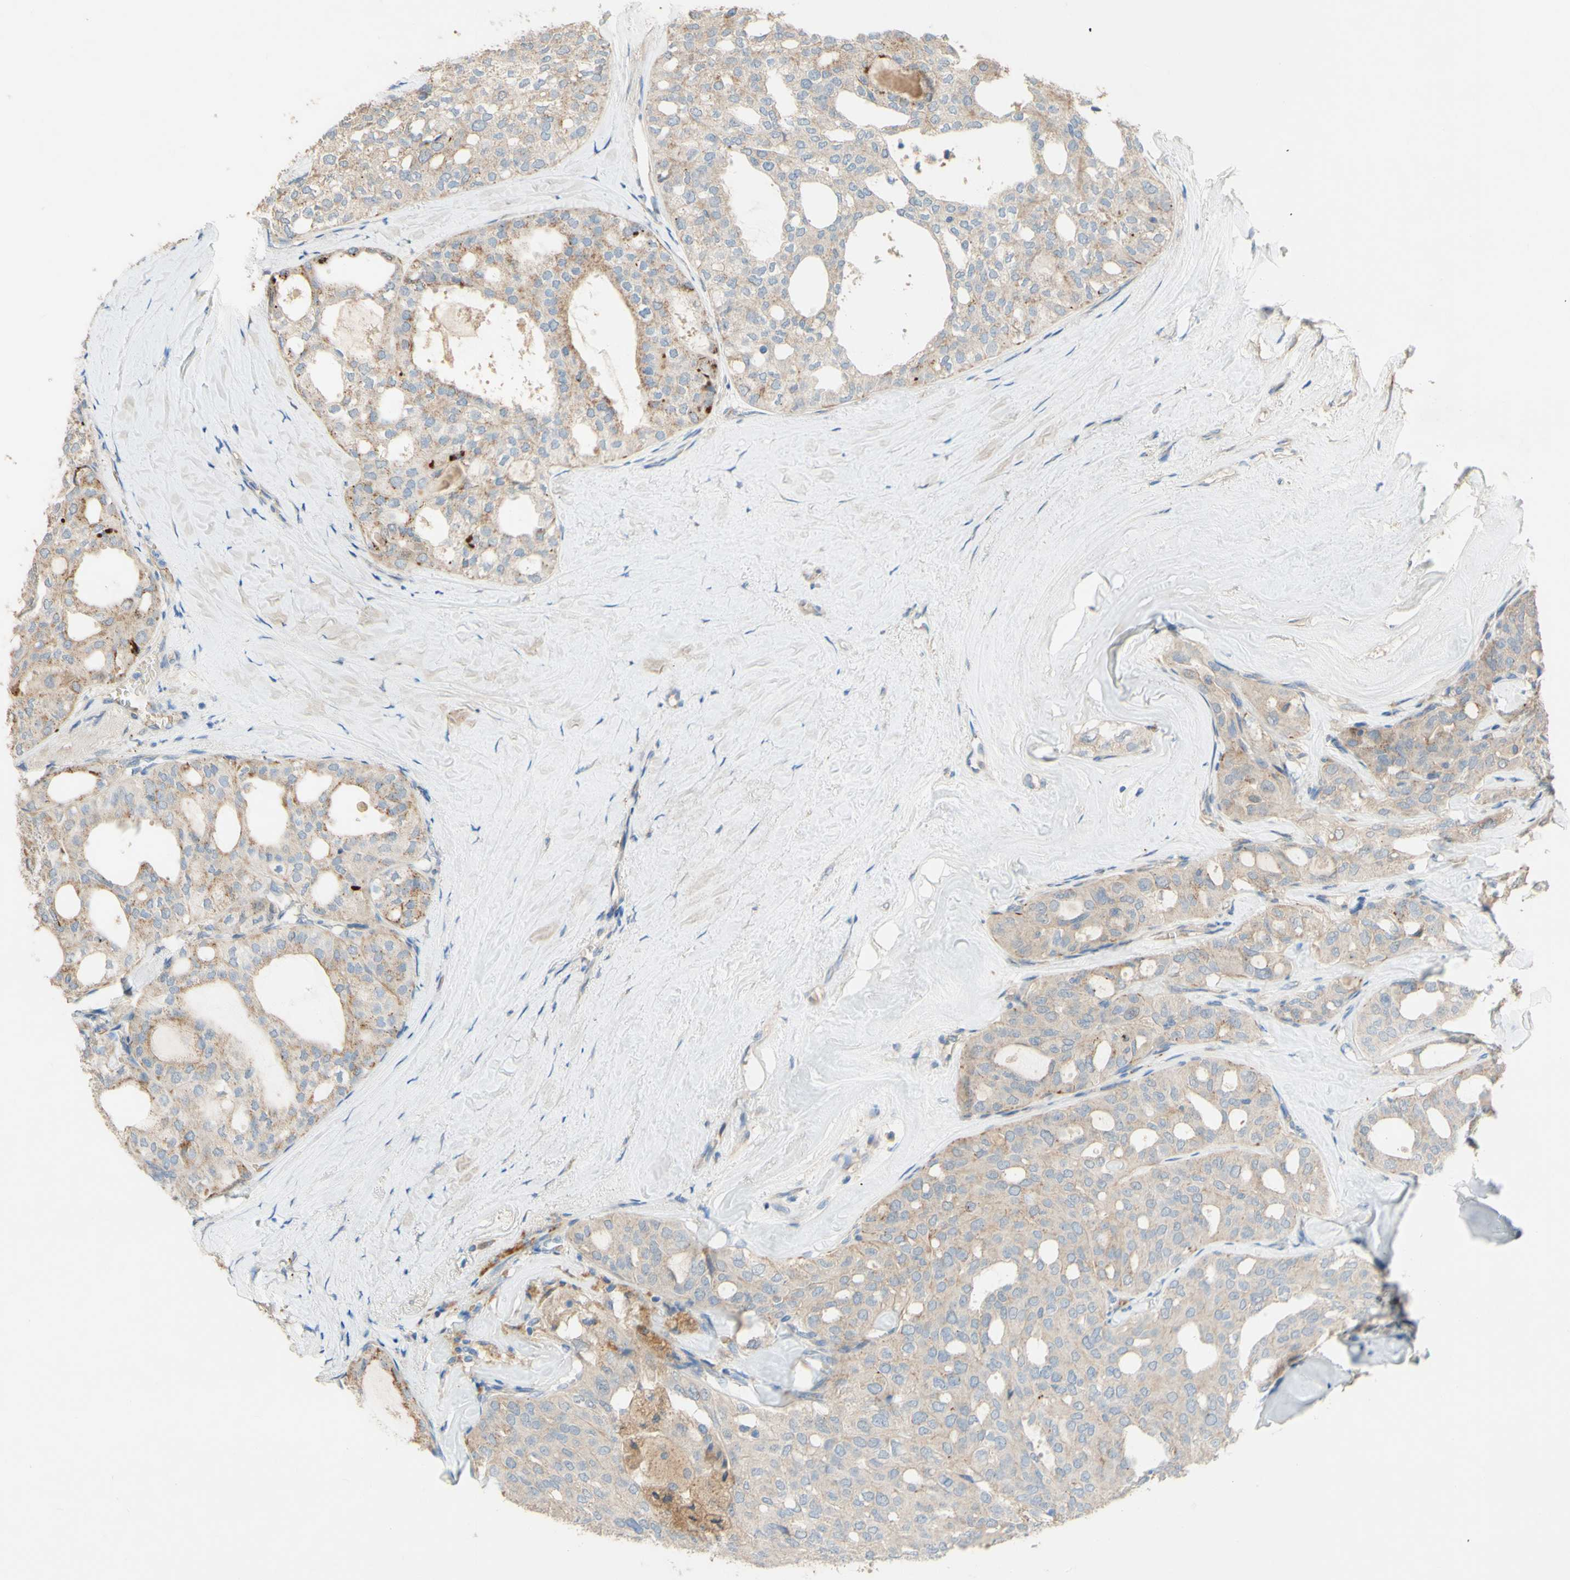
{"staining": {"intensity": "moderate", "quantity": "25%-75%", "location": "cytoplasmic/membranous"}, "tissue": "thyroid cancer", "cell_type": "Tumor cells", "image_type": "cancer", "snomed": [{"axis": "morphology", "description": "Follicular adenoma carcinoma, NOS"}, {"axis": "topography", "description": "Thyroid gland"}], "caption": "This histopathology image reveals thyroid cancer (follicular adenoma carcinoma) stained with immunohistochemistry to label a protein in brown. The cytoplasmic/membranous of tumor cells show moderate positivity for the protein. Nuclei are counter-stained blue.", "gene": "DKK3", "patient": {"sex": "male", "age": 75}}